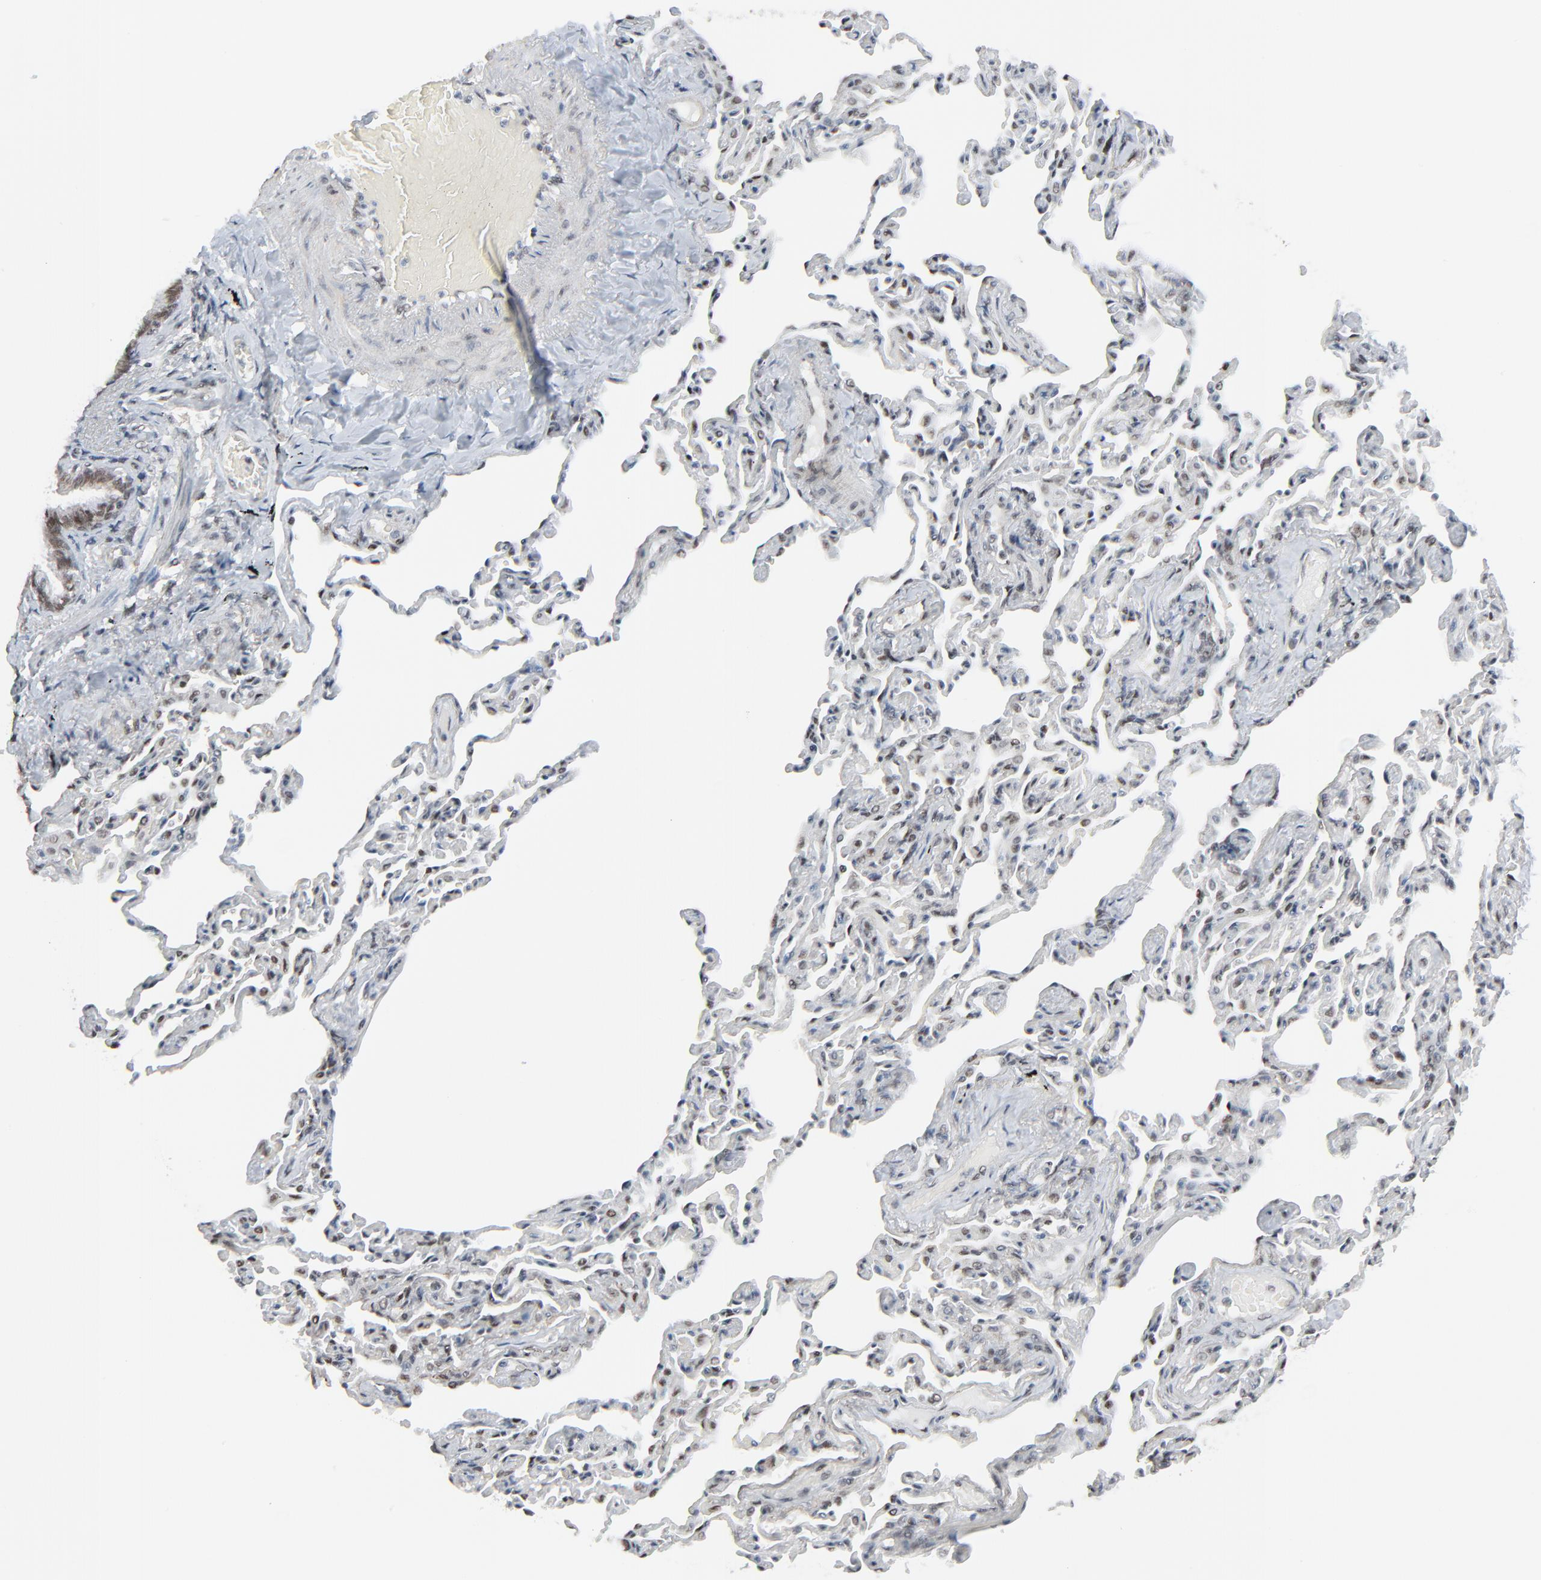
{"staining": {"intensity": "moderate", "quantity": ">75%", "location": "nuclear"}, "tissue": "bronchus", "cell_type": "Respiratory epithelial cells", "image_type": "normal", "snomed": [{"axis": "morphology", "description": "Normal tissue, NOS"}, {"axis": "topography", "description": "Lung"}], "caption": "The image shows immunohistochemical staining of benign bronchus. There is moderate nuclear positivity is seen in about >75% of respiratory epithelial cells.", "gene": "FBXO28", "patient": {"sex": "male", "age": 64}}